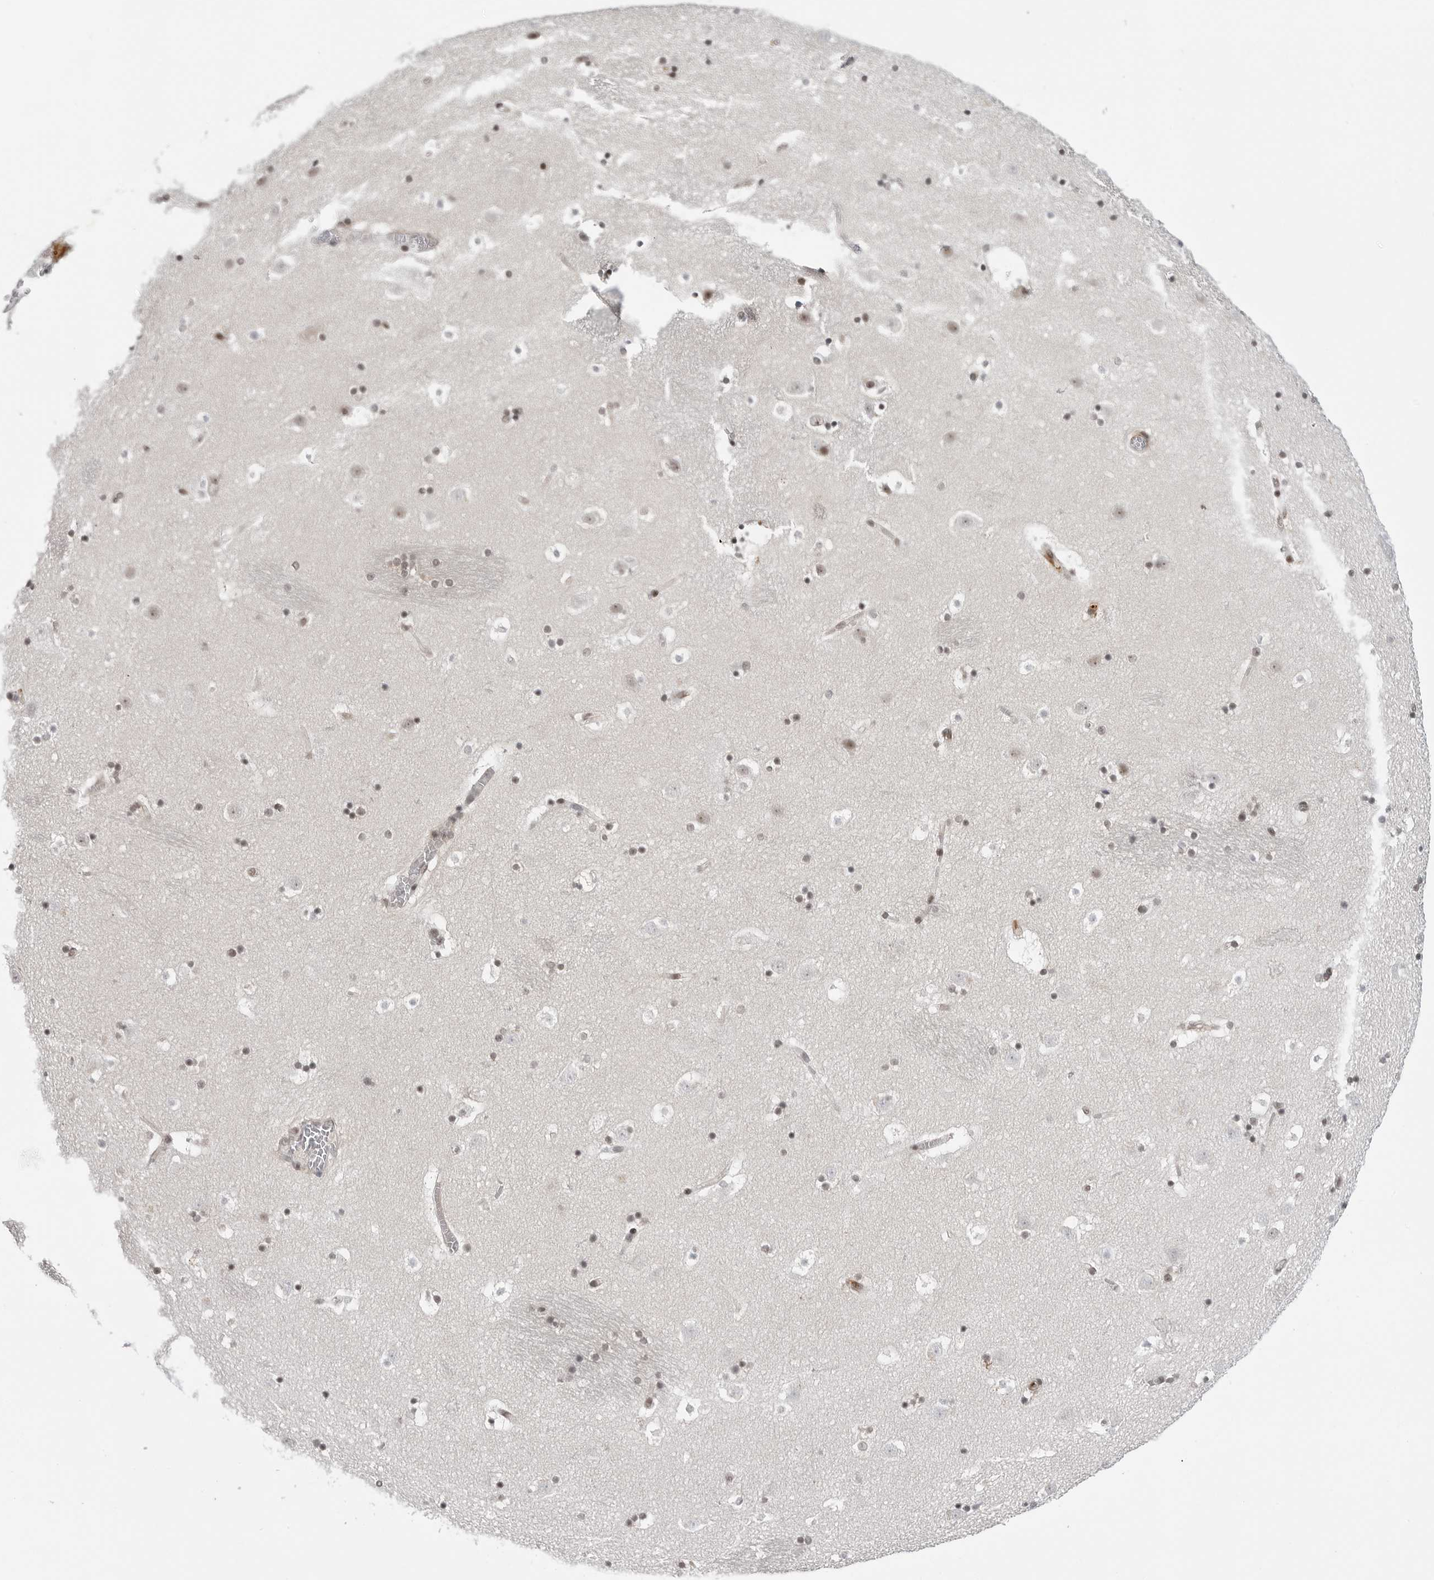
{"staining": {"intensity": "weak", "quantity": "25%-75%", "location": "cytoplasmic/membranous,nuclear"}, "tissue": "caudate", "cell_type": "Glial cells", "image_type": "normal", "snomed": [{"axis": "morphology", "description": "Normal tissue, NOS"}, {"axis": "topography", "description": "Lateral ventricle wall"}], "caption": "DAB immunohistochemical staining of unremarkable human caudate reveals weak cytoplasmic/membranous,nuclear protein expression in approximately 25%-75% of glial cells.", "gene": "TRIM66", "patient": {"sex": "male", "age": 45}}